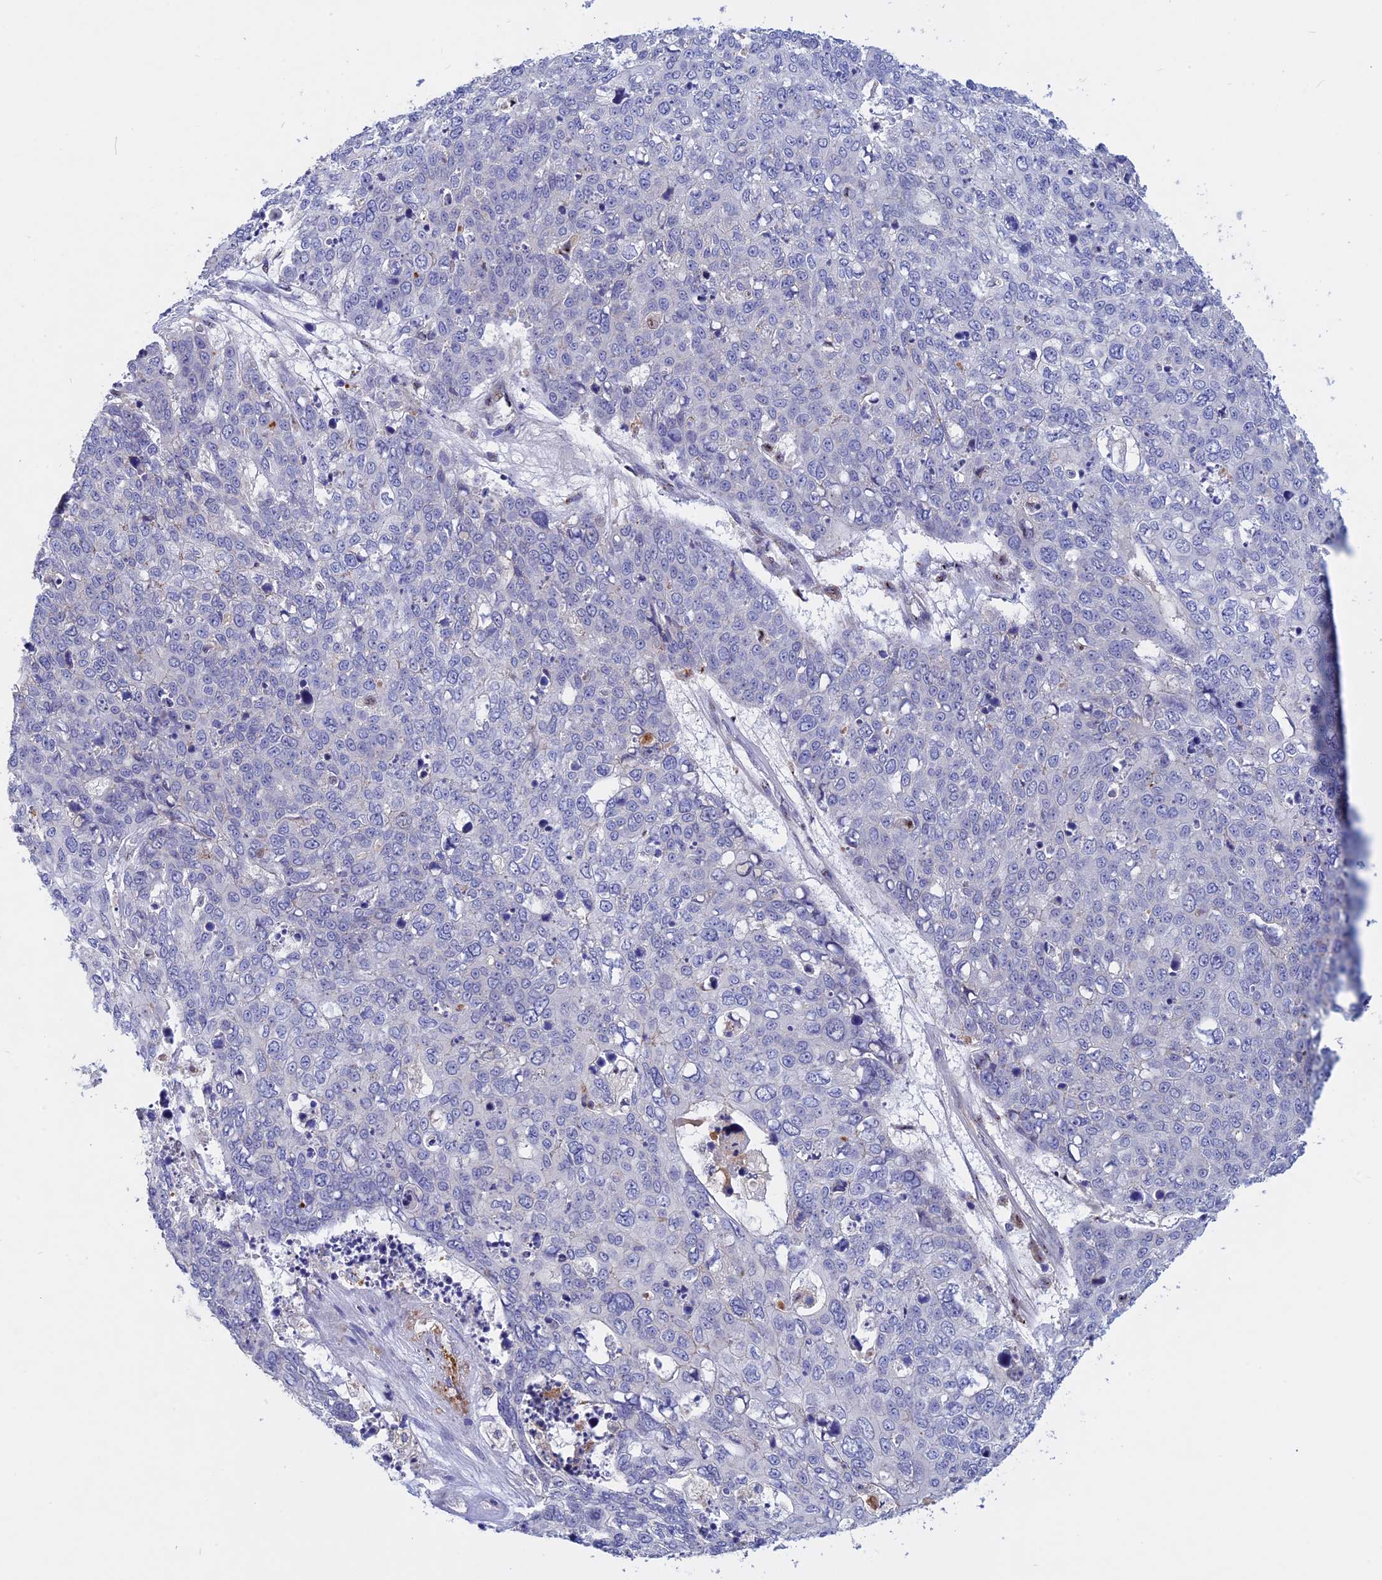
{"staining": {"intensity": "negative", "quantity": "none", "location": "none"}, "tissue": "skin cancer", "cell_type": "Tumor cells", "image_type": "cancer", "snomed": [{"axis": "morphology", "description": "Squamous cell carcinoma, NOS"}, {"axis": "topography", "description": "Skin"}], "caption": "IHC of human squamous cell carcinoma (skin) reveals no expression in tumor cells. (DAB (3,3'-diaminobenzidine) immunohistochemistry visualized using brightfield microscopy, high magnification).", "gene": "GK5", "patient": {"sex": "male", "age": 71}}